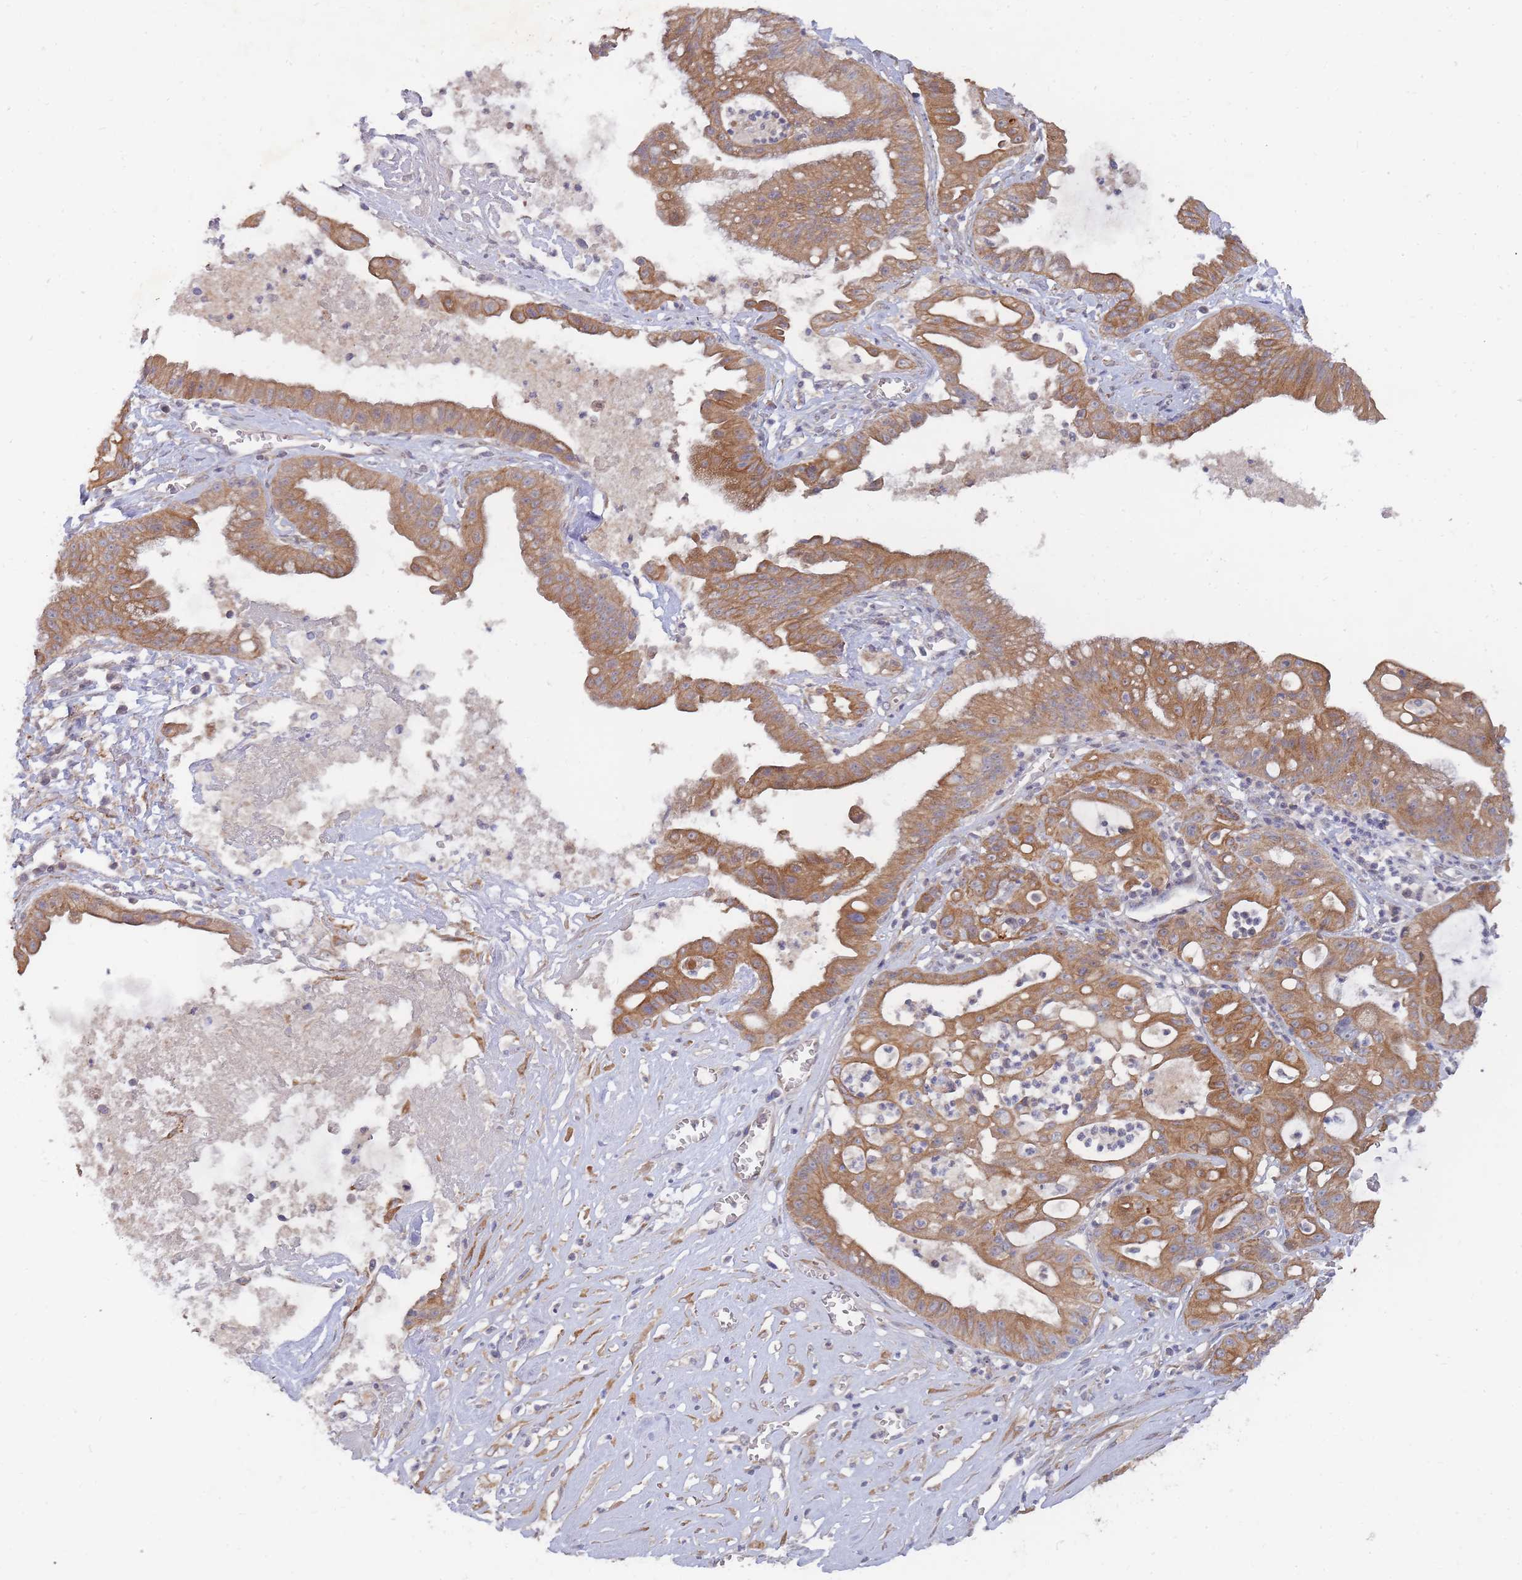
{"staining": {"intensity": "moderate", "quantity": ">75%", "location": "cytoplasmic/membranous"}, "tissue": "ovarian cancer", "cell_type": "Tumor cells", "image_type": "cancer", "snomed": [{"axis": "morphology", "description": "Cystadenocarcinoma, mucinous, NOS"}, {"axis": "topography", "description": "Ovary"}], "caption": "Human ovarian cancer stained with a protein marker demonstrates moderate staining in tumor cells.", "gene": "SLC35F5", "patient": {"sex": "female", "age": 70}}